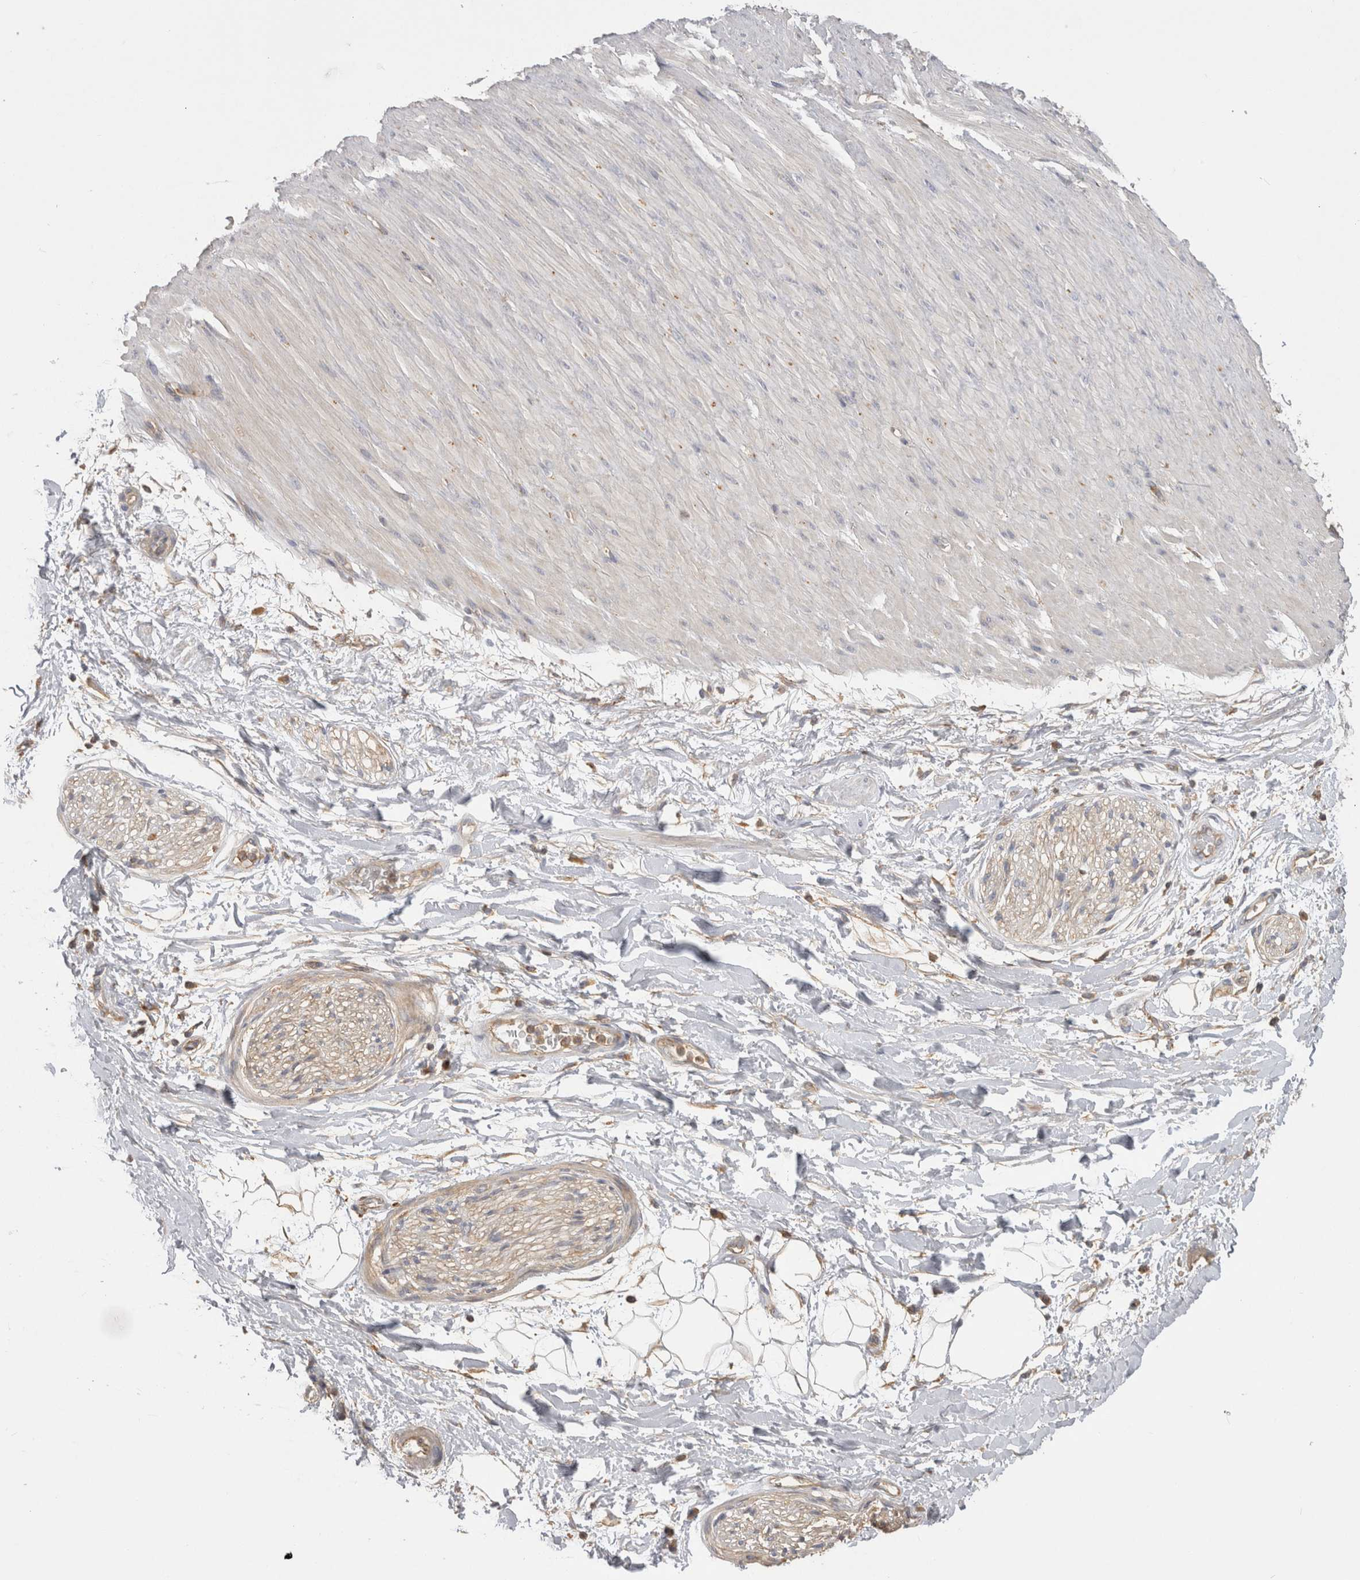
{"staining": {"intensity": "moderate", "quantity": "25%-75%", "location": "cytoplasmic/membranous"}, "tissue": "adipose tissue", "cell_type": "Adipocytes", "image_type": "normal", "snomed": [{"axis": "morphology", "description": "Normal tissue, NOS"}, {"axis": "topography", "description": "Soft tissue"}], "caption": "Normal adipose tissue shows moderate cytoplasmic/membranous staining in approximately 25%-75% of adipocytes, visualized by immunohistochemistry. (DAB (3,3'-diaminobenzidine) IHC, brown staining for protein, blue staining for nuclei).", "gene": "CHMP6", "patient": {"sex": "male", "age": 72}}